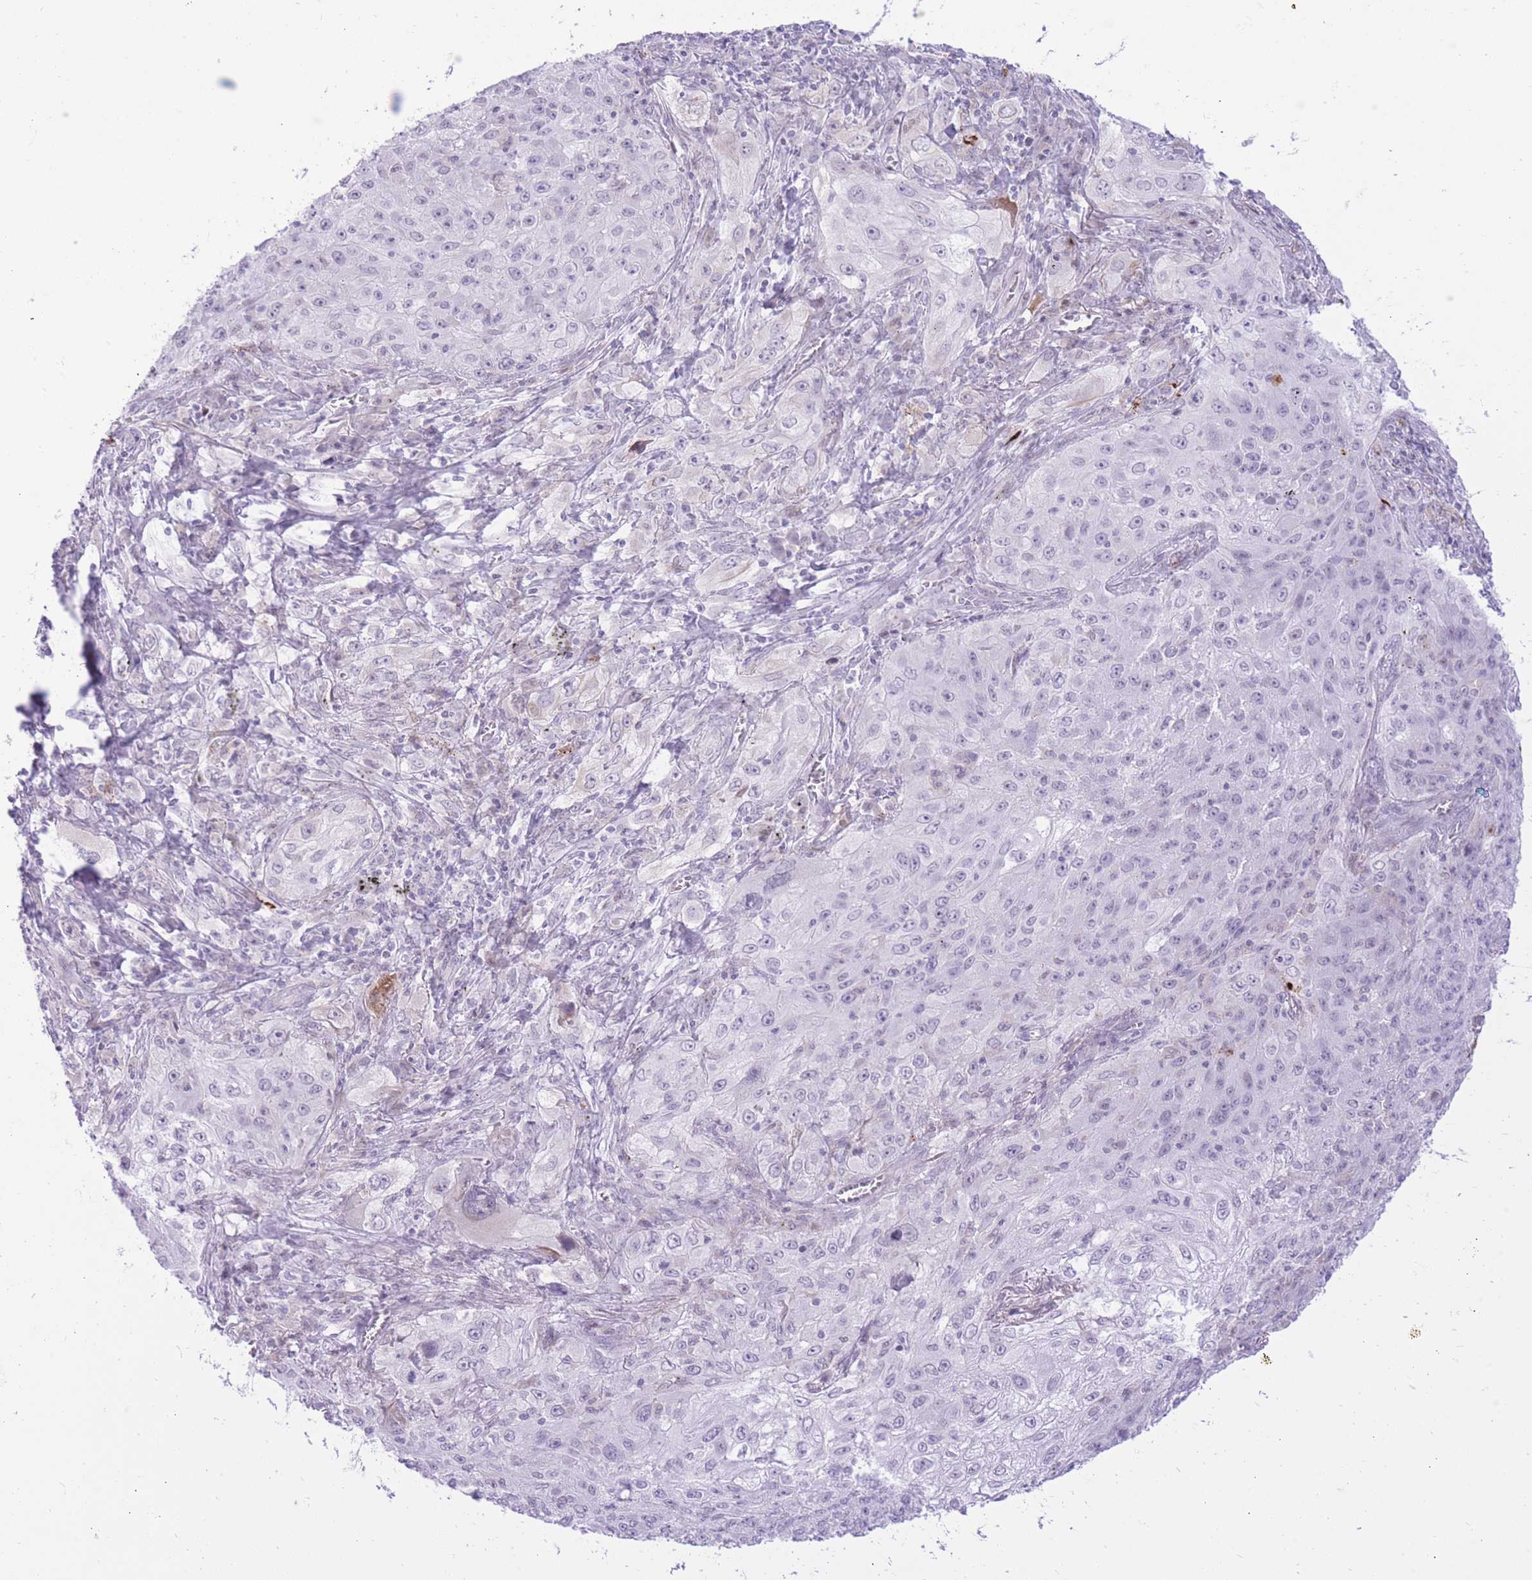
{"staining": {"intensity": "negative", "quantity": "none", "location": "none"}, "tissue": "lung cancer", "cell_type": "Tumor cells", "image_type": "cancer", "snomed": [{"axis": "morphology", "description": "Squamous cell carcinoma, NOS"}, {"axis": "topography", "description": "Lung"}], "caption": "Lung cancer (squamous cell carcinoma) was stained to show a protein in brown. There is no significant expression in tumor cells.", "gene": "MEIS3", "patient": {"sex": "female", "age": 69}}